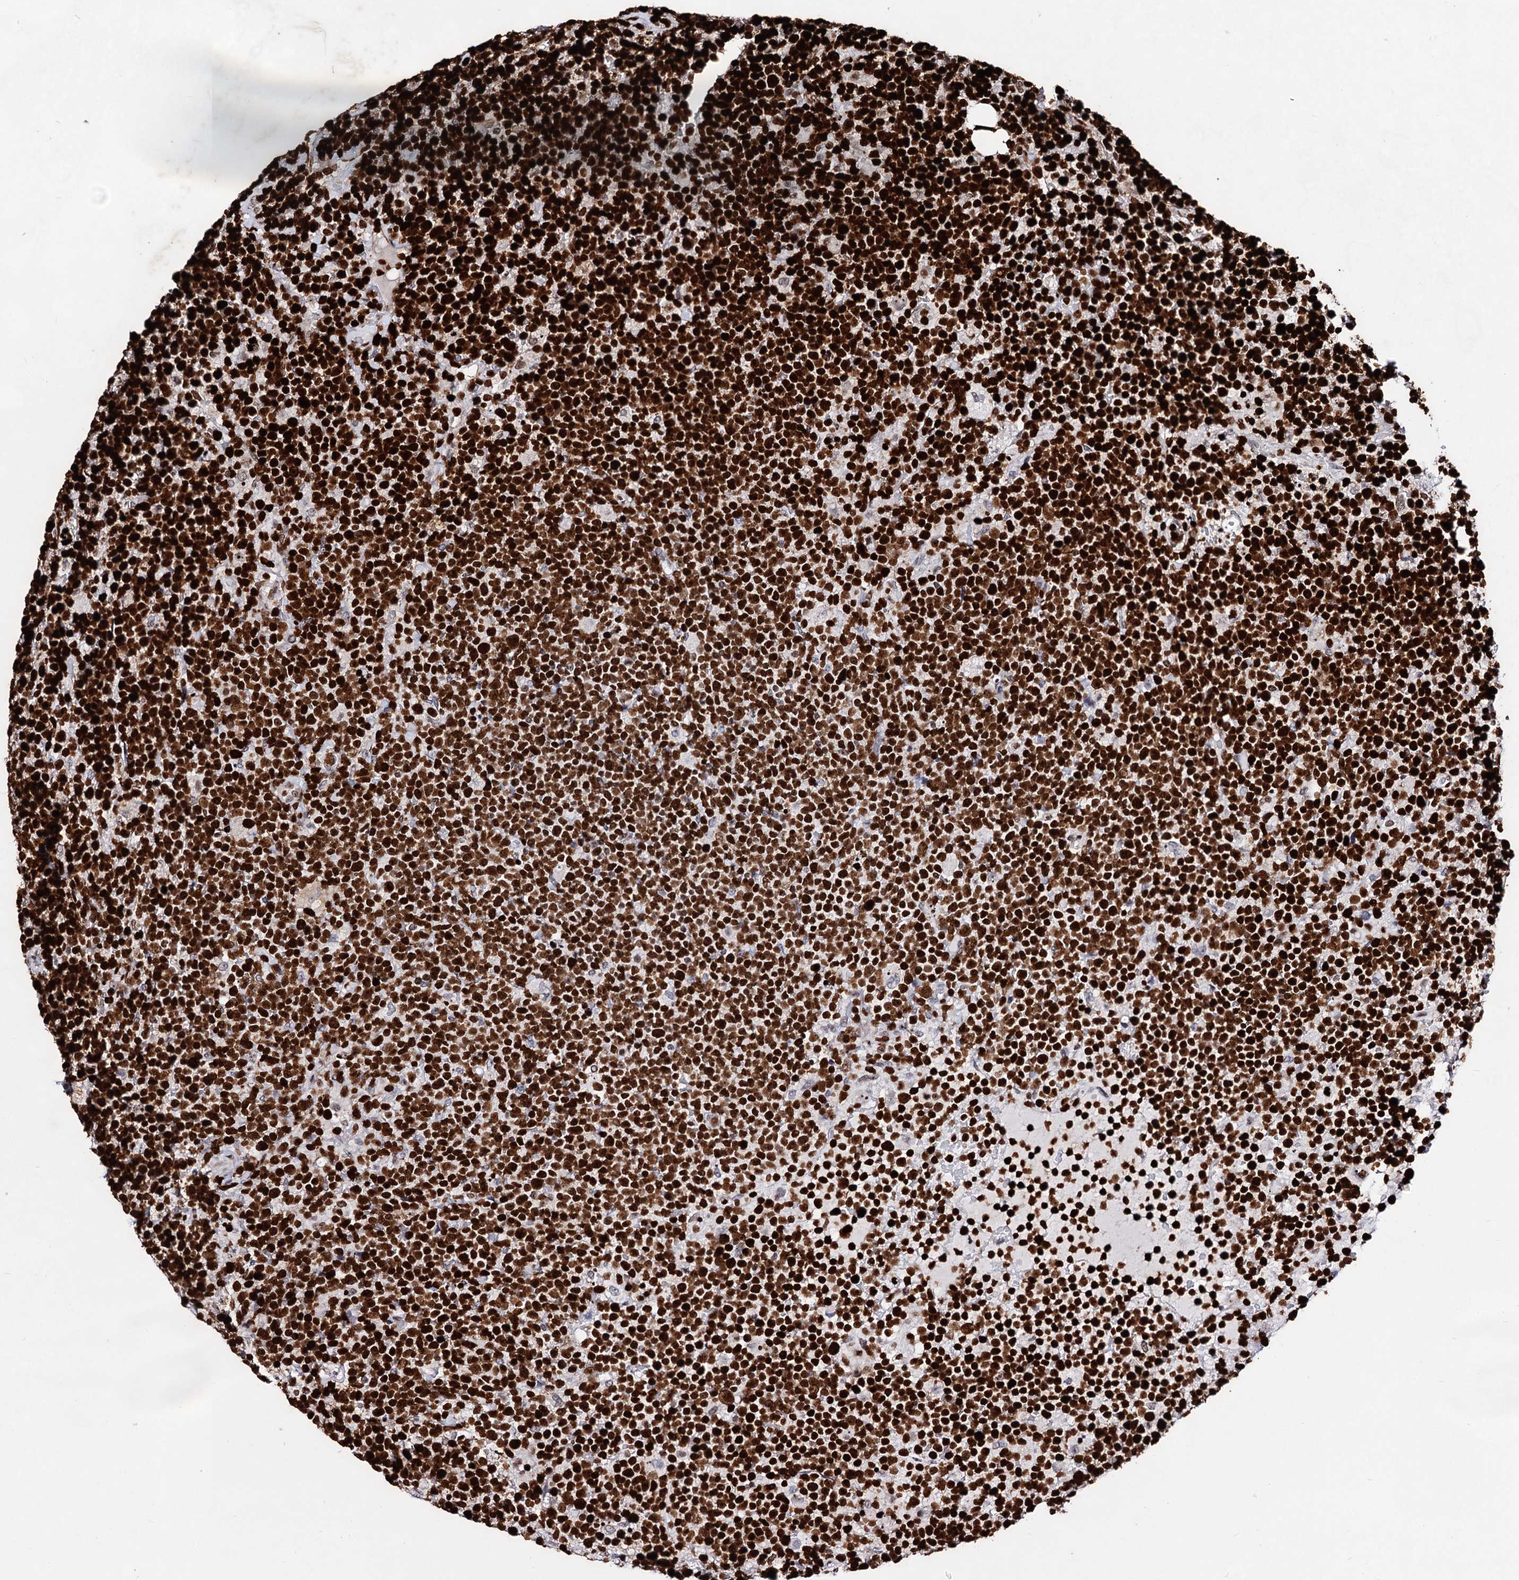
{"staining": {"intensity": "strong", "quantity": ">75%", "location": "nuclear"}, "tissue": "lymphoma", "cell_type": "Tumor cells", "image_type": "cancer", "snomed": [{"axis": "morphology", "description": "Malignant lymphoma, non-Hodgkin's type, High grade"}, {"axis": "topography", "description": "Lymph node"}], "caption": "Lymphoma stained with IHC demonstrates strong nuclear positivity in about >75% of tumor cells.", "gene": "HMGB2", "patient": {"sex": "male", "age": 61}}